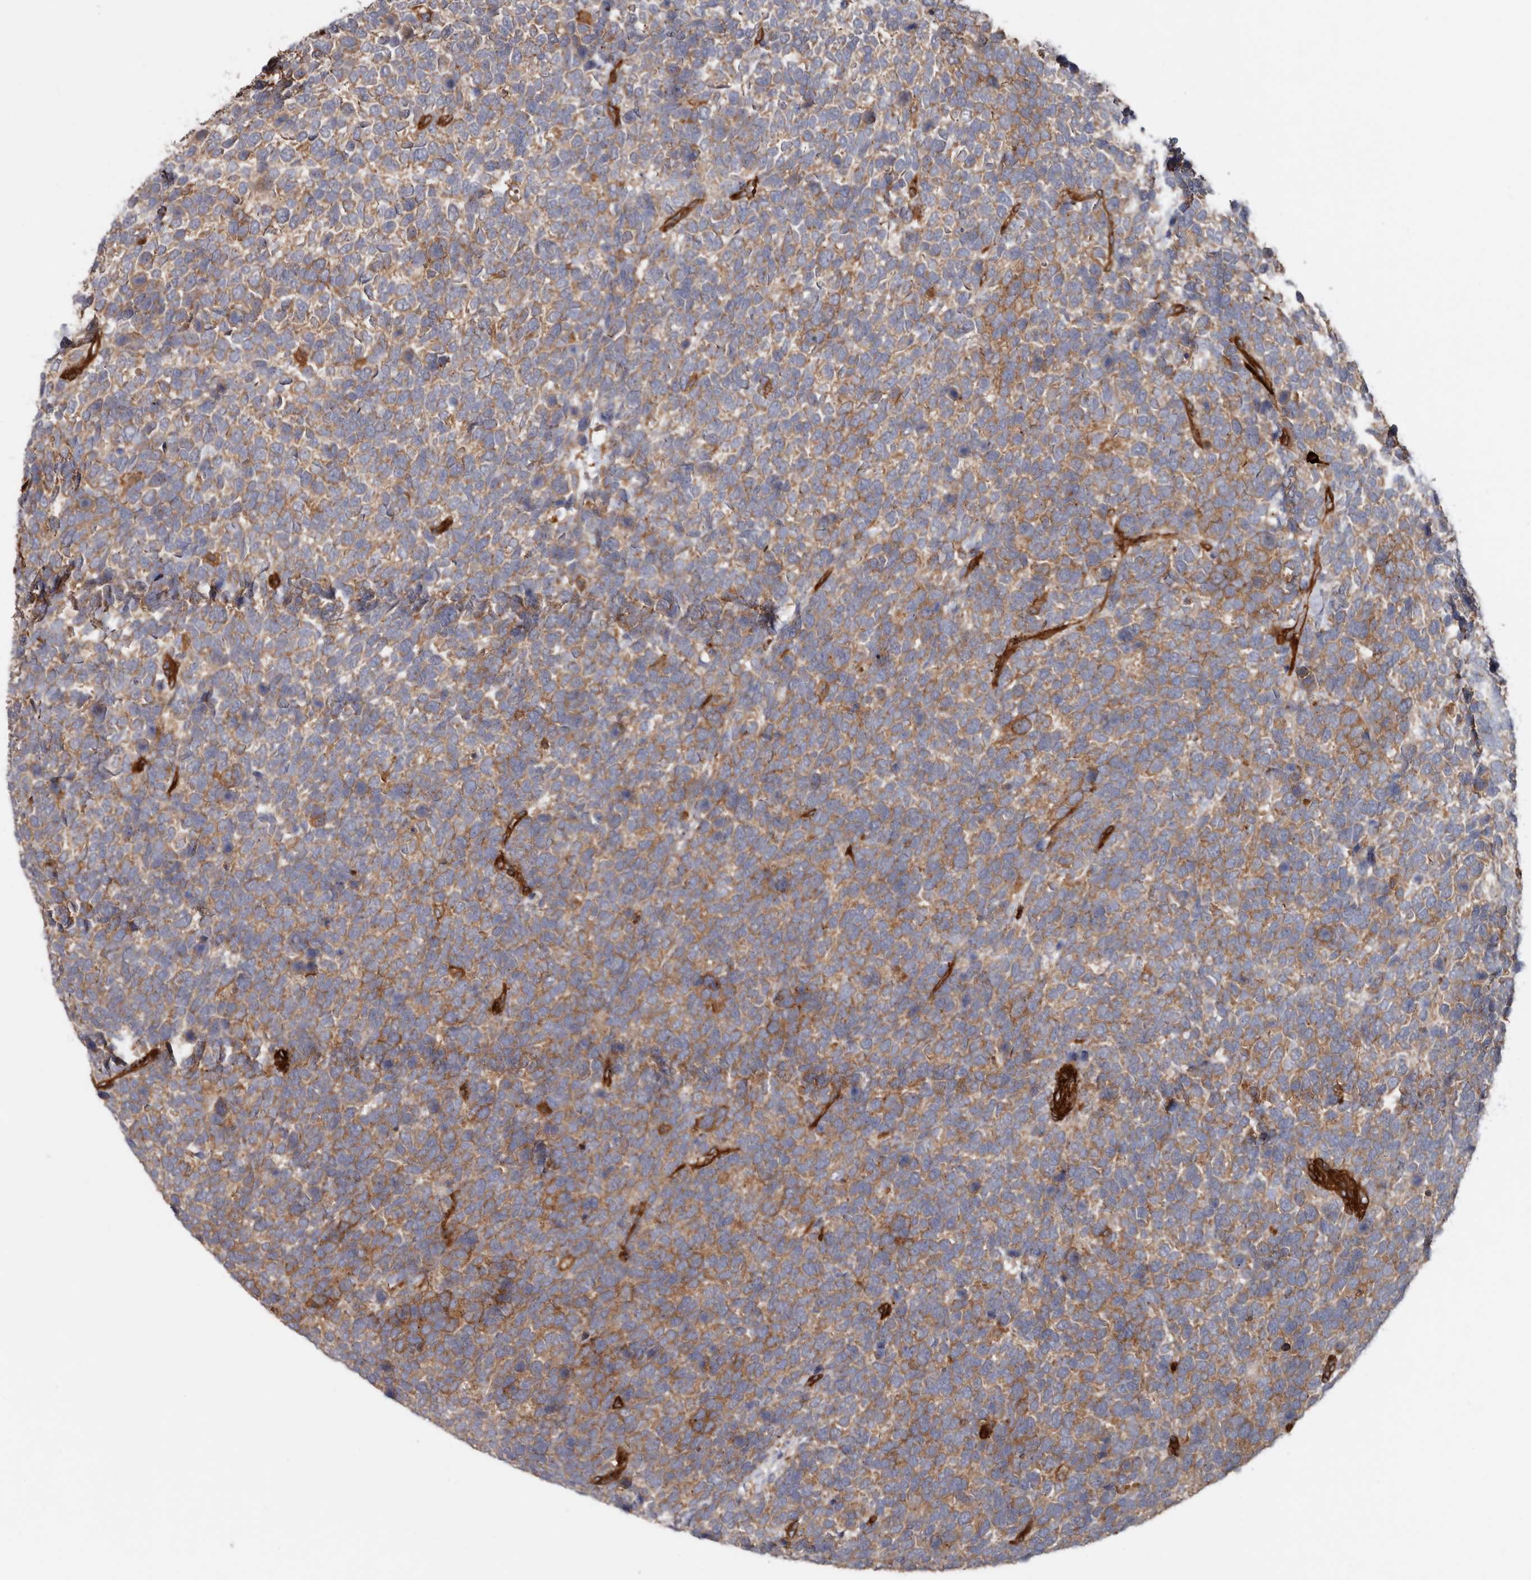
{"staining": {"intensity": "moderate", "quantity": ">75%", "location": "cytoplasmic/membranous"}, "tissue": "urothelial cancer", "cell_type": "Tumor cells", "image_type": "cancer", "snomed": [{"axis": "morphology", "description": "Urothelial carcinoma, High grade"}, {"axis": "topography", "description": "Urinary bladder"}], "caption": "Immunohistochemical staining of human high-grade urothelial carcinoma demonstrates medium levels of moderate cytoplasmic/membranous protein positivity in approximately >75% of tumor cells.", "gene": "TMC7", "patient": {"sex": "female", "age": 82}}